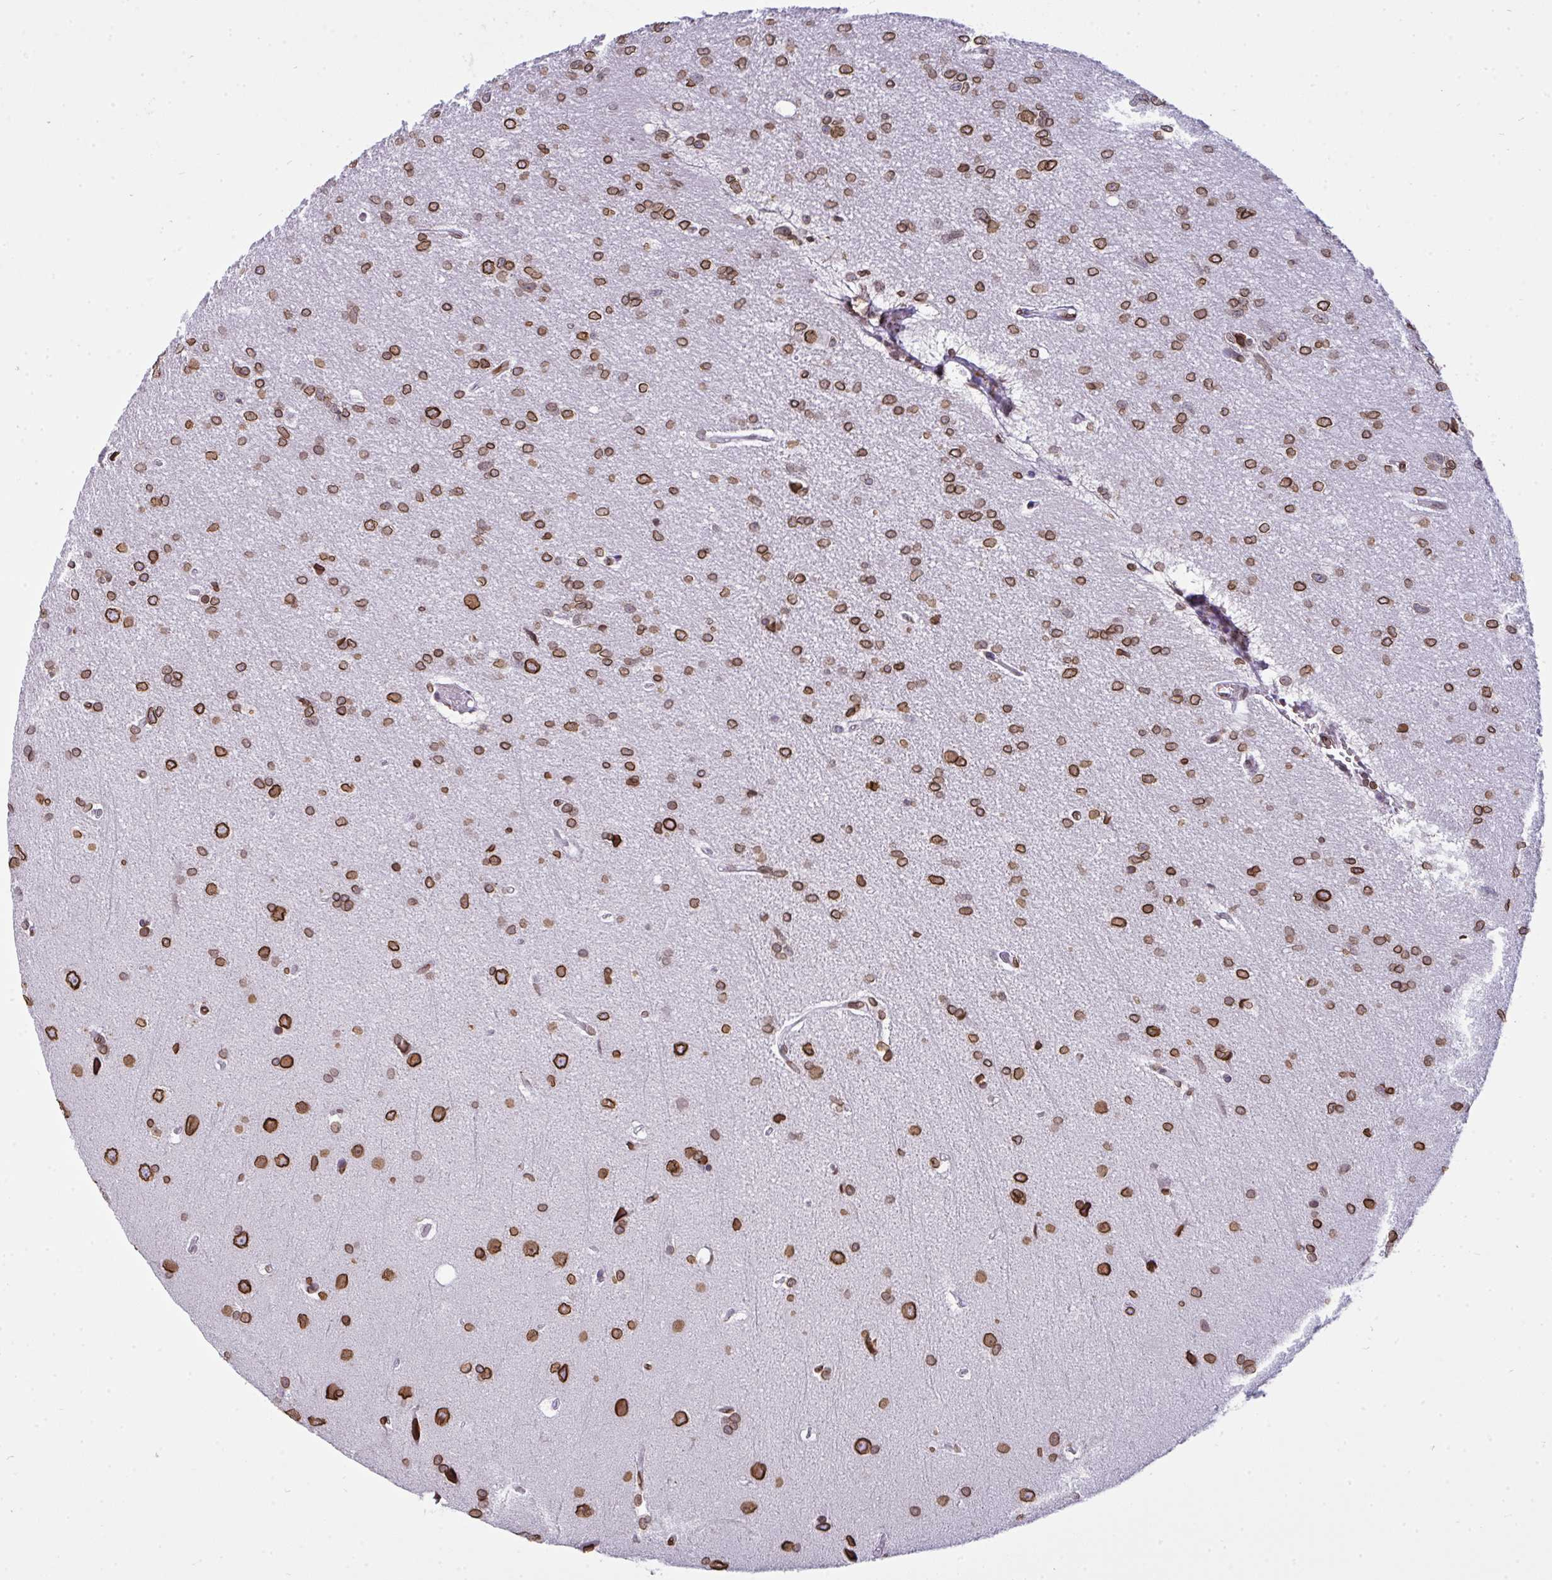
{"staining": {"intensity": "moderate", "quantity": ">75%", "location": "cytoplasmic/membranous,nuclear"}, "tissue": "glioma", "cell_type": "Tumor cells", "image_type": "cancer", "snomed": [{"axis": "morphology", "description": "Glioma, malignant, Low grade"}, {"axis": "topography", "description": "Brain"}], "caption": "This is a photomicrograph of immunohistochemistry staining of malignant glioma (low-grade), which shows moderate positivity in the cytoplasmic/membranous and nuclear of tumor cells.", "gene": "LMNB2", "patient": {"sex": "male", "age": 26}}